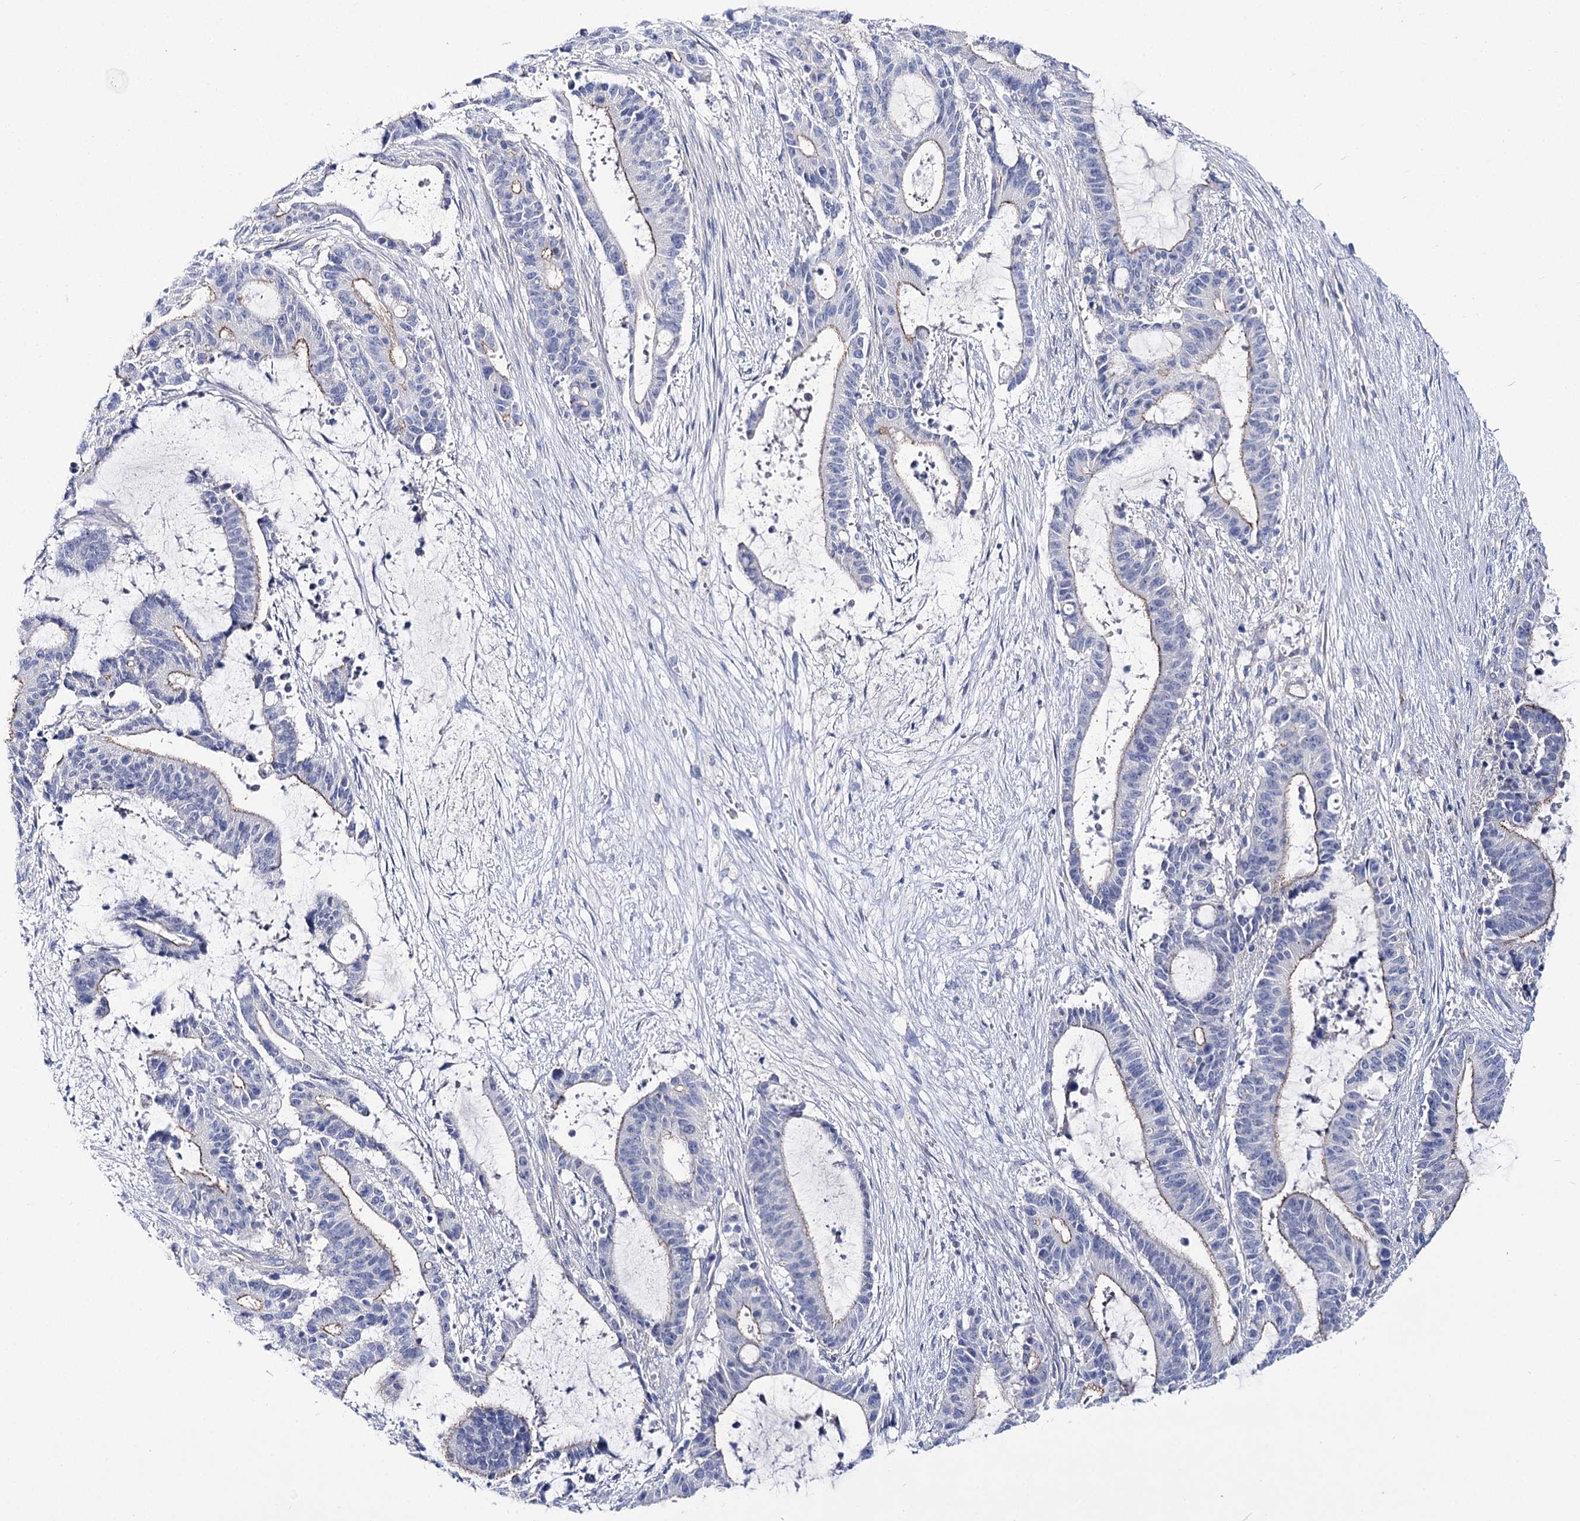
{"staining": {"intensity": "weak", "quantity": "25%-75%", "location": "cytoplasmic/membranous"}, "tissue": "liver cancer", "cell_type": "Tumor cells", "image_type": "cancer", "snomed": [{"axis": "morphology", "description": "Normal tissue, NOS"}, {"axis": "morphology", "description": "Cholangiocarcinoma"}, {"axis": "topography", "description": "Liver"}, {"axis": "topography", "description": "Peripheral nerve tissue"}], "caption": "Immunohistochemical staining of liver cancer (cholangiocarcinoma) demonstrates low levels of weak cytoplasmic/membranous protein expression in approximately 25%-75% of tumor cells. (DAB (3,3'-diaminobenzidine) IHC, brown staining for protein, blue staining for nuclei).", "gene": "NRAP", "patient": {"sex": "female", "age": 73}}